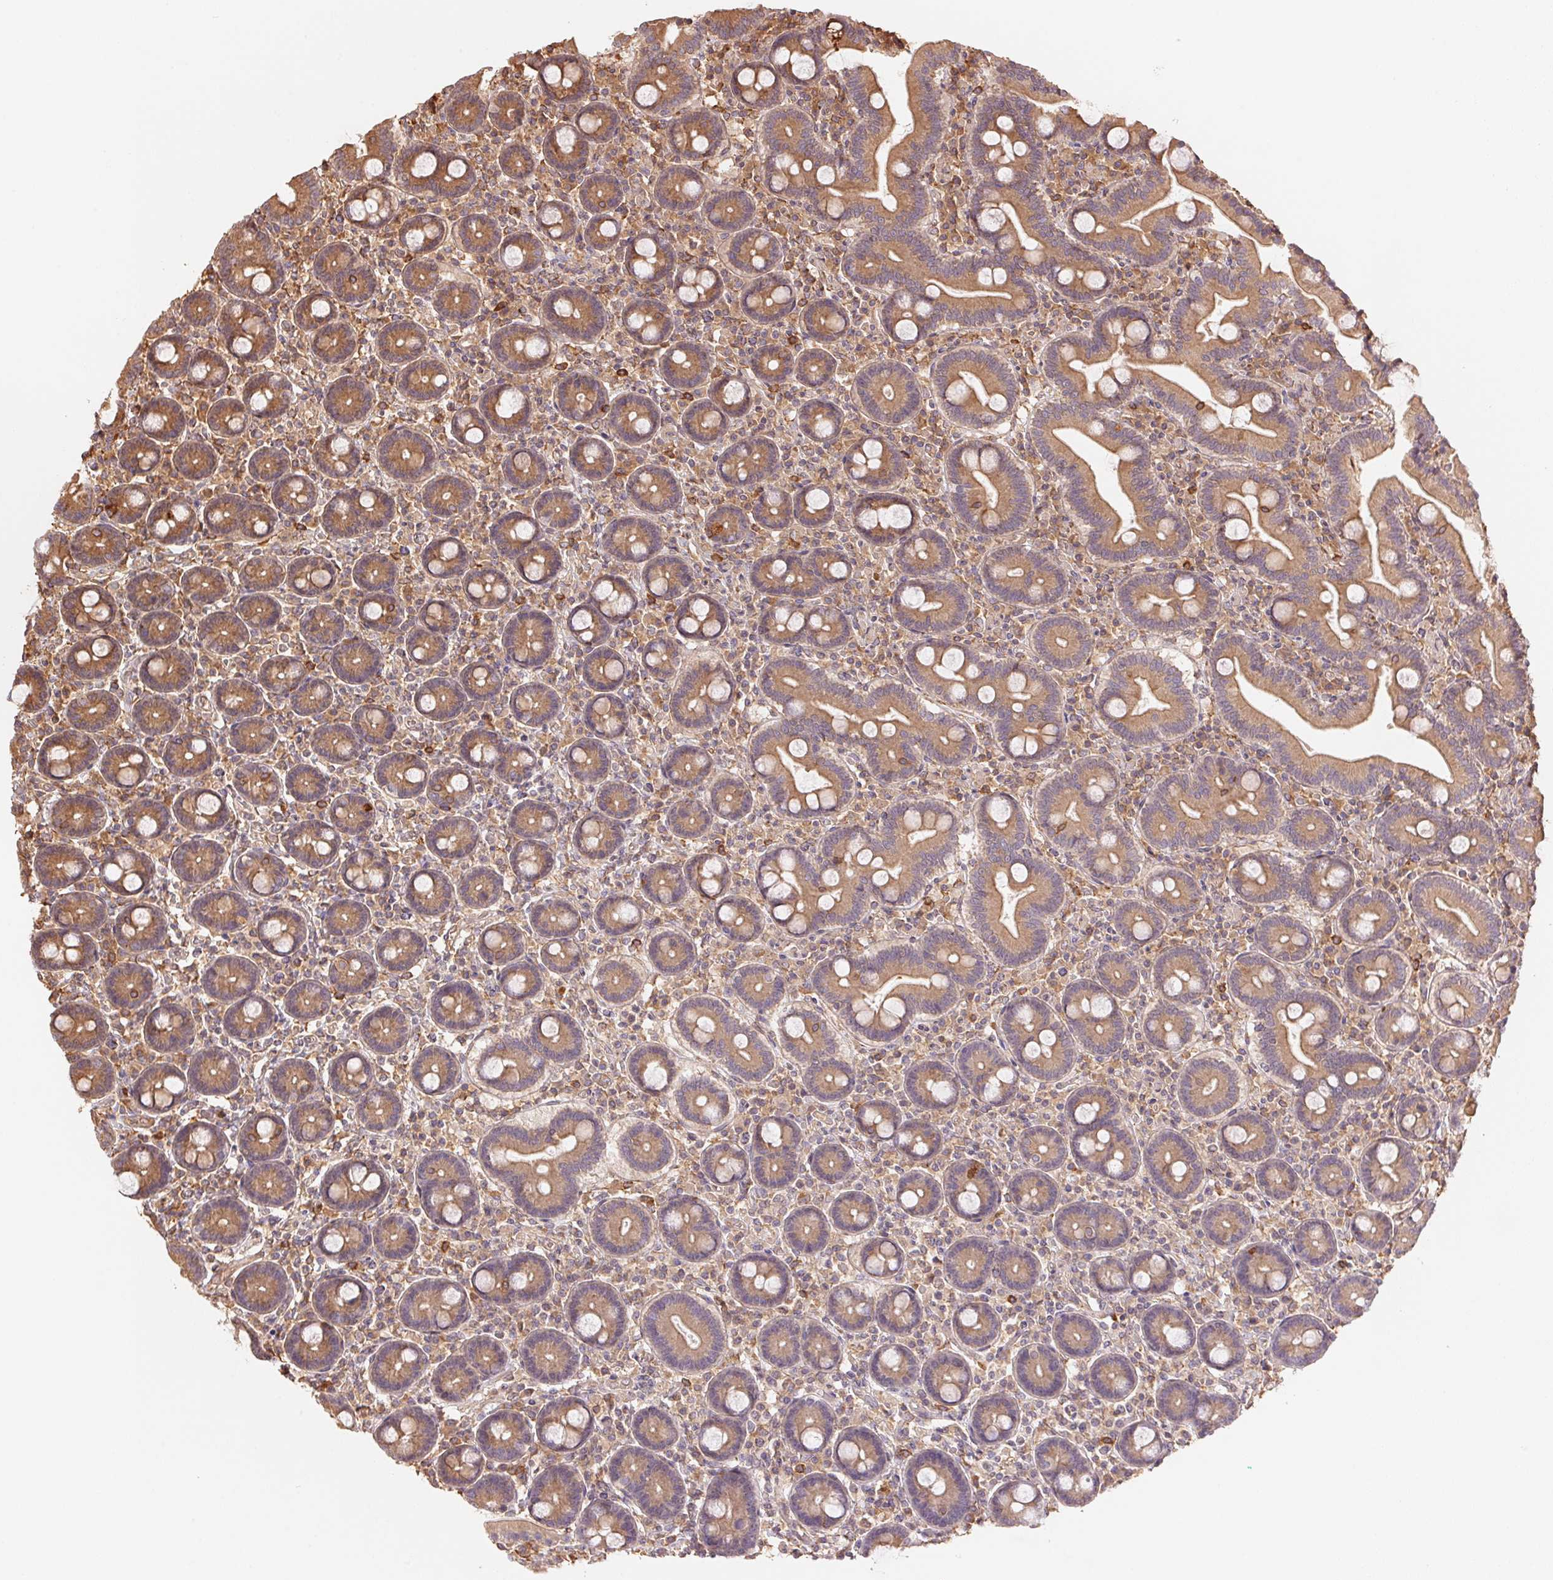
{"staining": {"intensity": "moderate", "quantity": ">75%", "location": "cytoplasmic/membranous"}, "tissue": "duodenum", "cell_type": "Glandular cells", "image_type": "normal", "snomed": [{"axis": "morphology", "description": "Normal tissue, NOS"}, {"axis": "topography", "description": "Duodenum"}], "caption": "Glandular cells exhibit moderate cytoplasmic/membranous staining in about >75% of cells in unremarkable duodenum.", "gene": "C6orf163", "patient": {"sex": "female", "age": 62}}